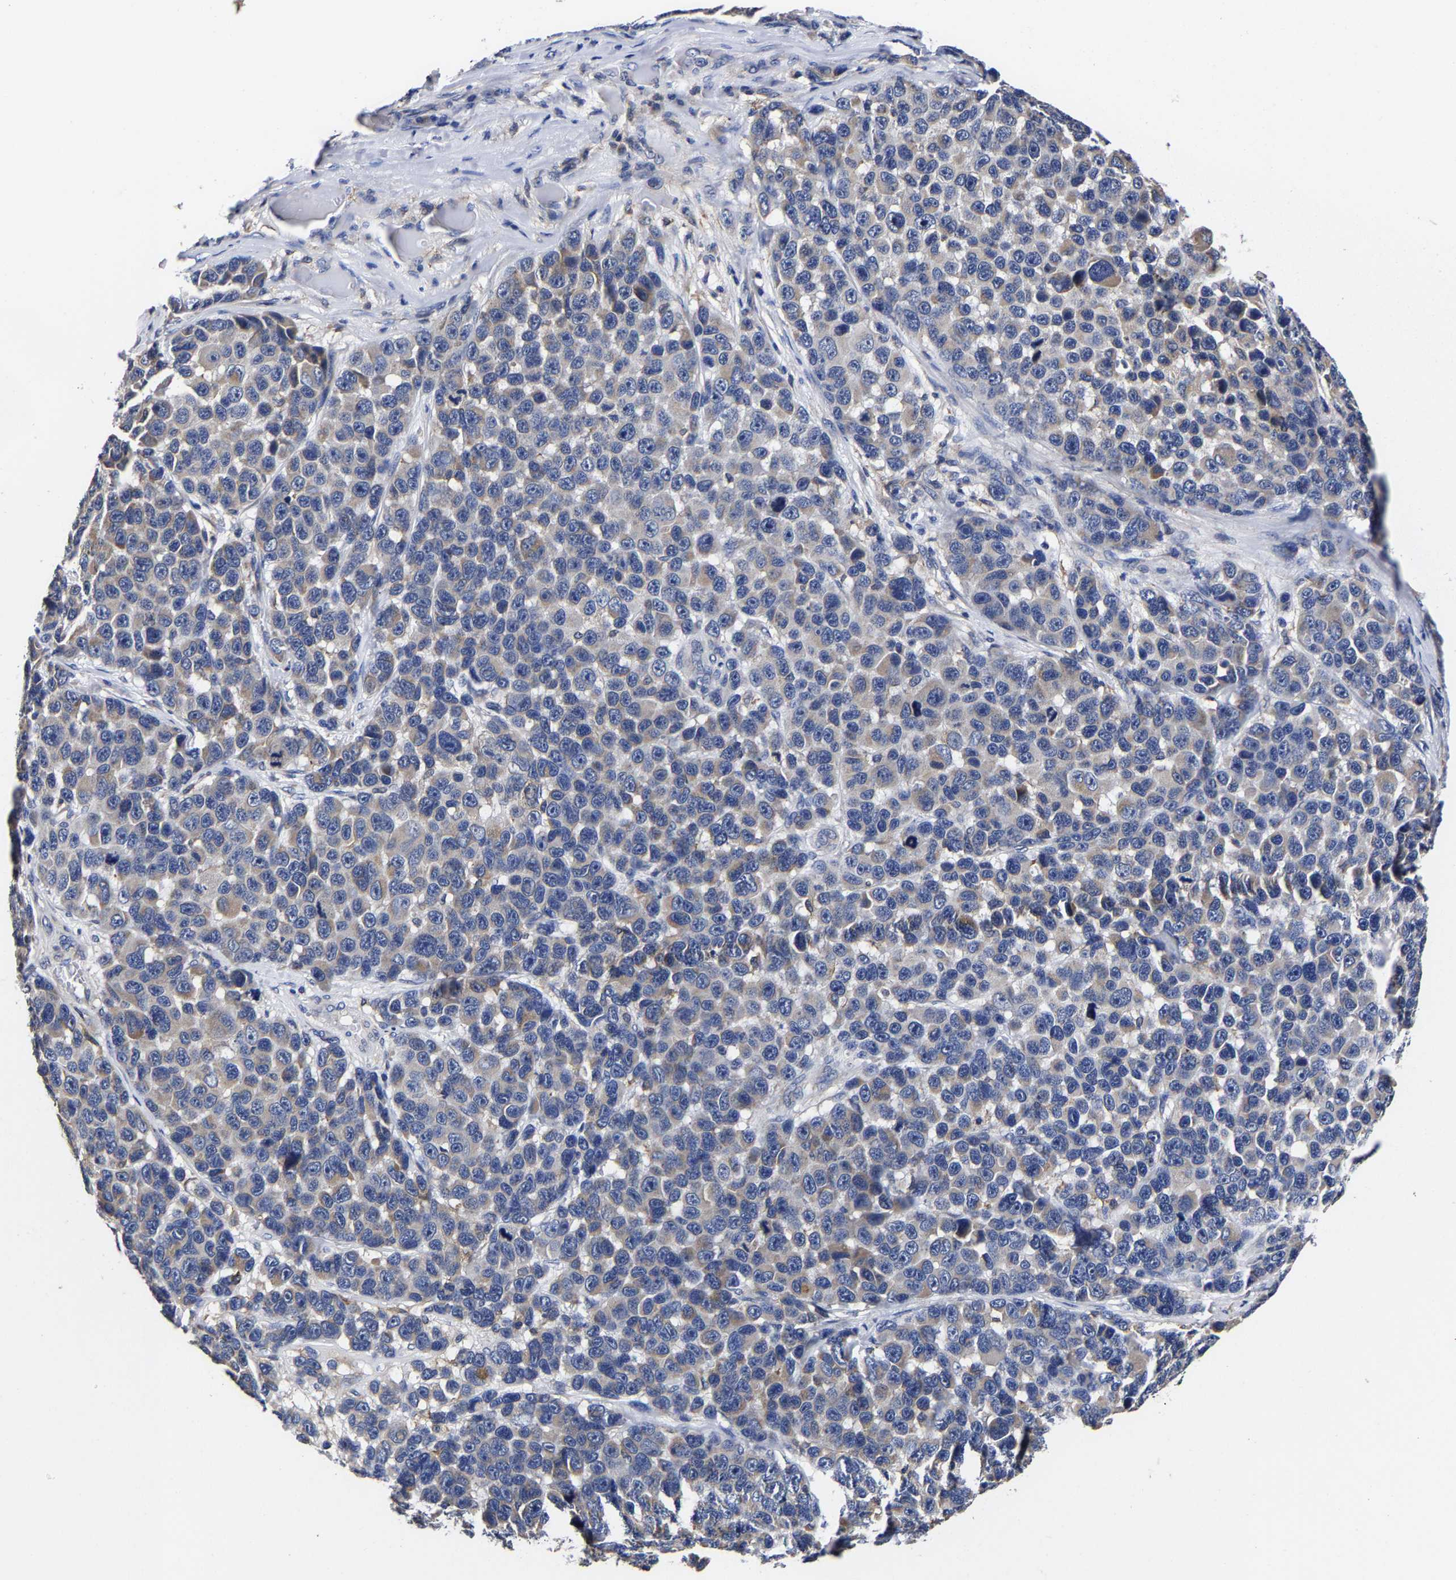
{"staining": {"intensity": "moderate", "quantity": "<25%", "location": "cytoplasmic/membranous"}, "tissue": "melanoma", "cell_type": "Tumor cells", "image_type": "cancer", "snomed": [{"axis": "morphology", "description": "Malignant melanoma, NOS"}, {"axis": "topography", "description": "Skin"}], "caption": "Immunohistochemistry (IHC) photomicrograph of melanoma stained for a protein (brown), which displays low levels of moderate cytoplasmic/membranous positivity in approximately <25% of tumor cells.", "gene": "AASS", "patient": {"sex": "male", "age": 53}}